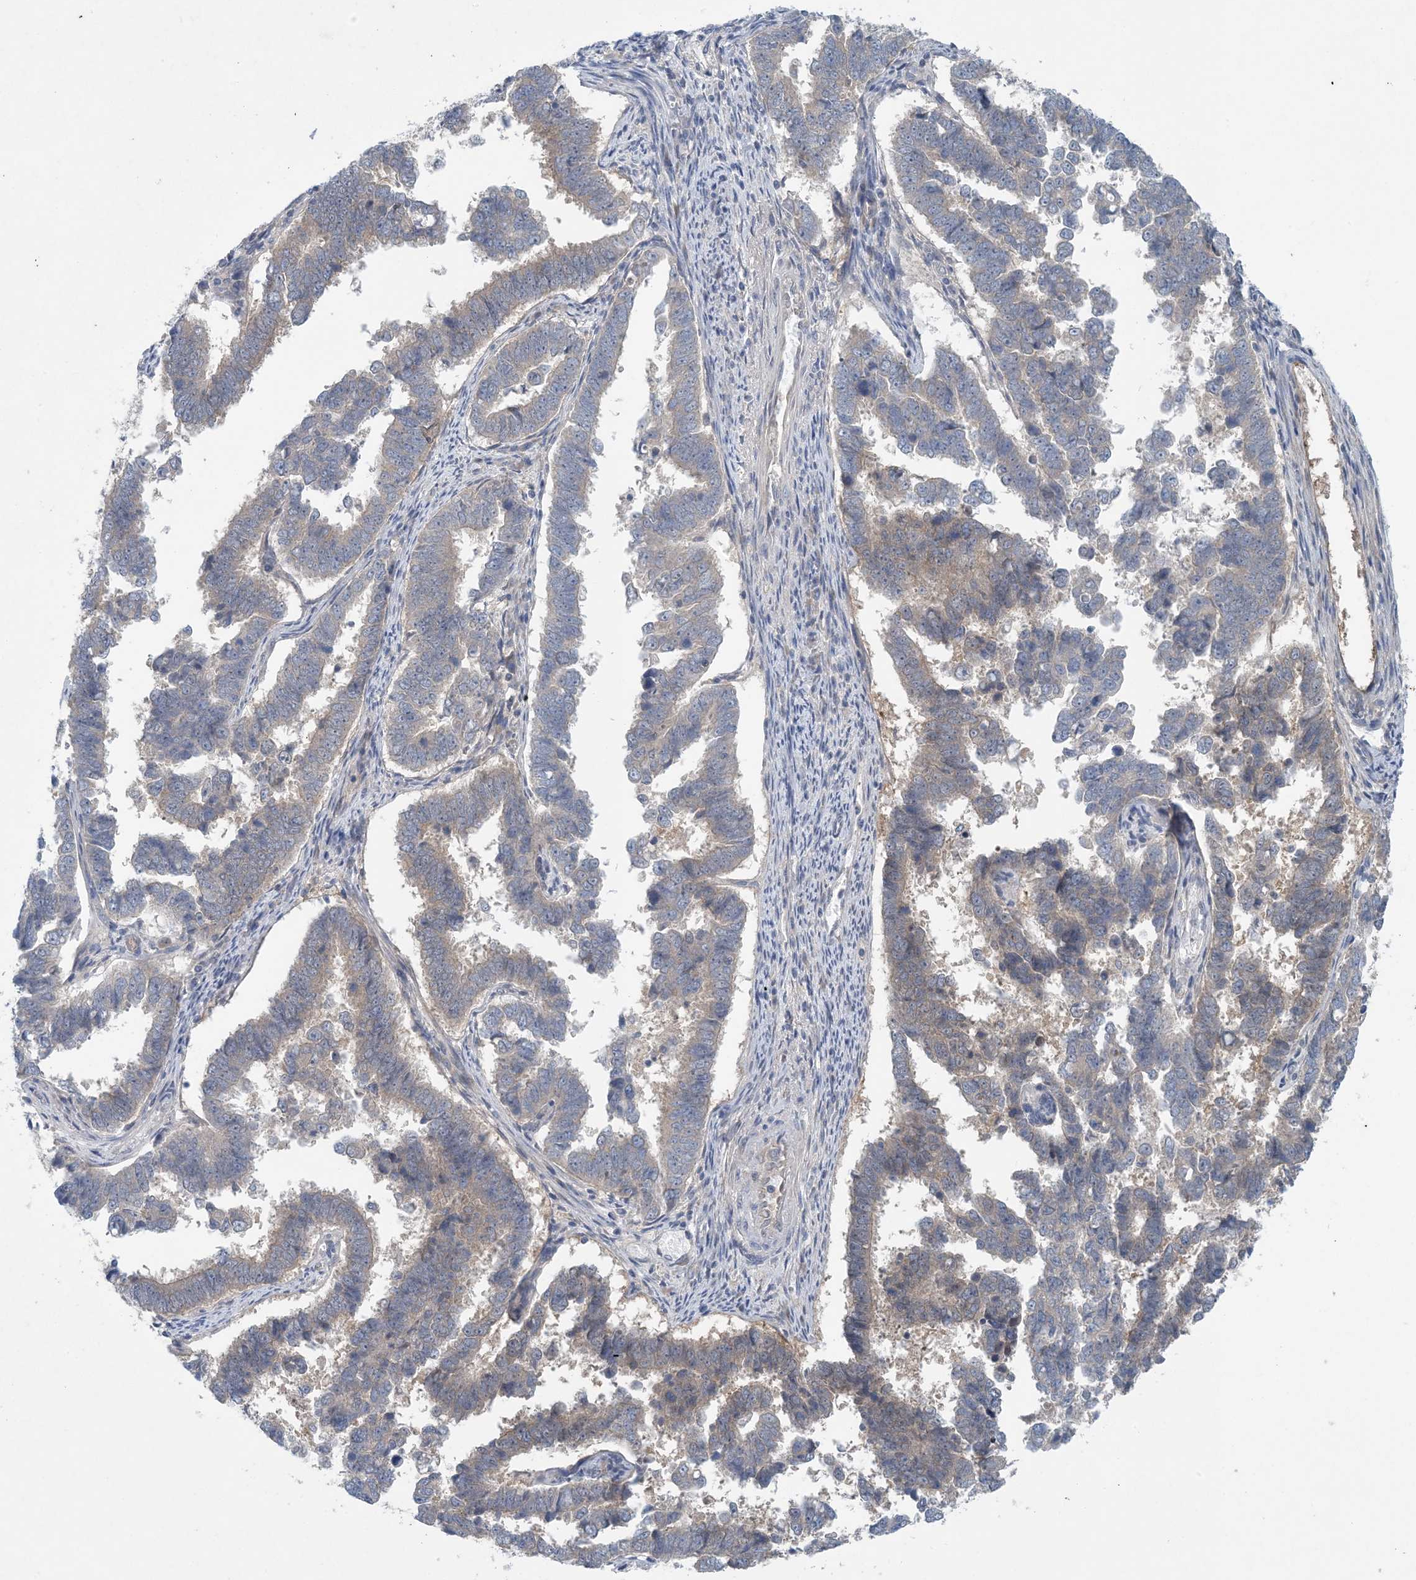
{"staining": {"intensity": "weak", "quantity": "<25%", "location": "cytoplasmic/membranous"}, "tissue": "endometrial cancer", "cell_type": "Tumor cells", "image_type": "cancer", "snomed": [{"axis": "morphology", "description": "Adenocarcinoma, NOS"}, {"axis": "topography", "description": "Endometrium"}], "caption": "A photomicrograph of adenocarcinoma (endometrial) stained for a protein shows no brown staining in tumor cells.", "gene": "HIKESHI", "patient": {"sex": "female", "age": 75}}